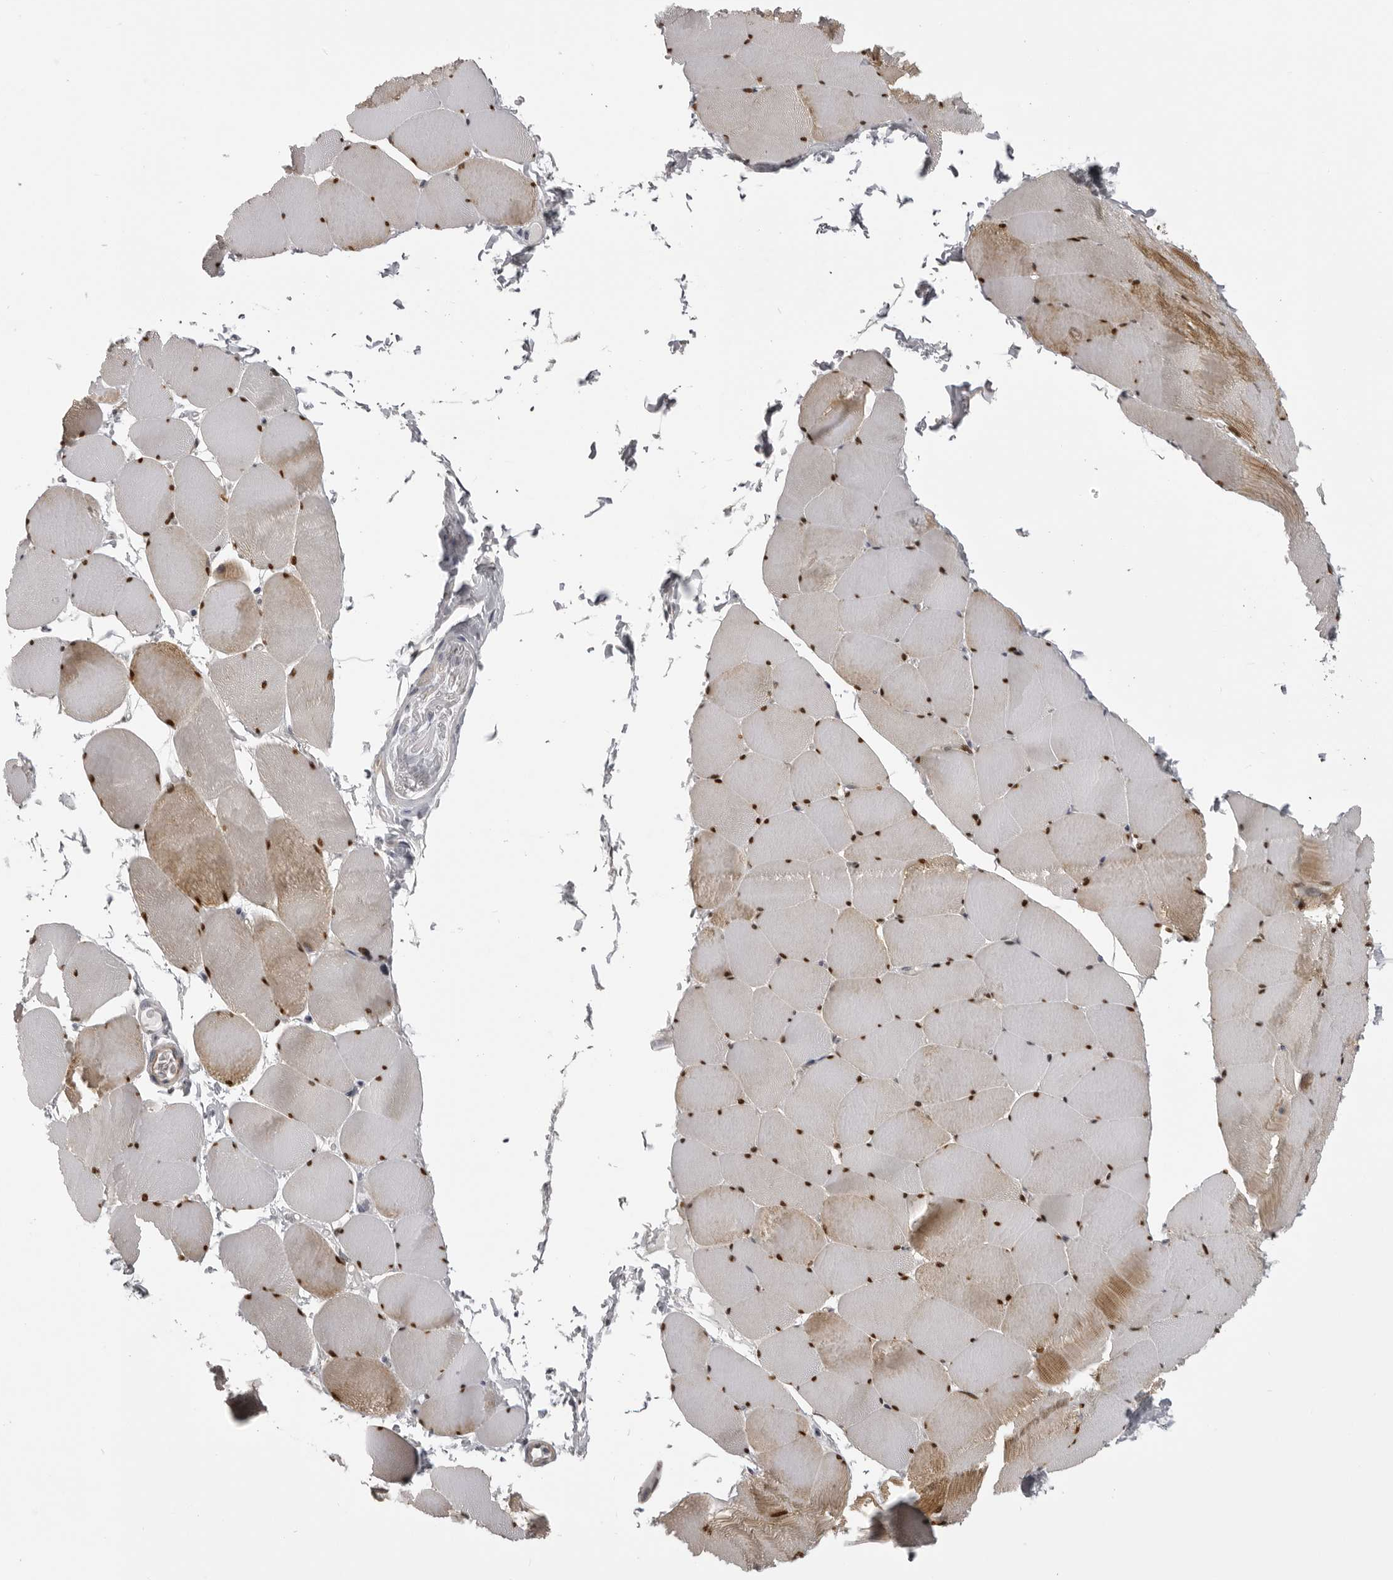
{"staining": {"intensity": "moderate", "quantity": ">75%", "location": "cytoplasmic/membranous,nuclear"}, "tissue": "skeletal muscle", "cell_type": "Myocytes", "image_type": "normal", "snomed": [{"axis": "morphology", "description": "Normal tissue, NOS"}, {"axis": "topography", "description": "Skeletal muscle"}], "caption": "Moderate cytoplasmic/membranous,nuclear positivity is identified in about >75% of myocytes in benign skeletal muscle.", "gene": "EPHA10", "patient": {"sex": "male", "age": 62}}